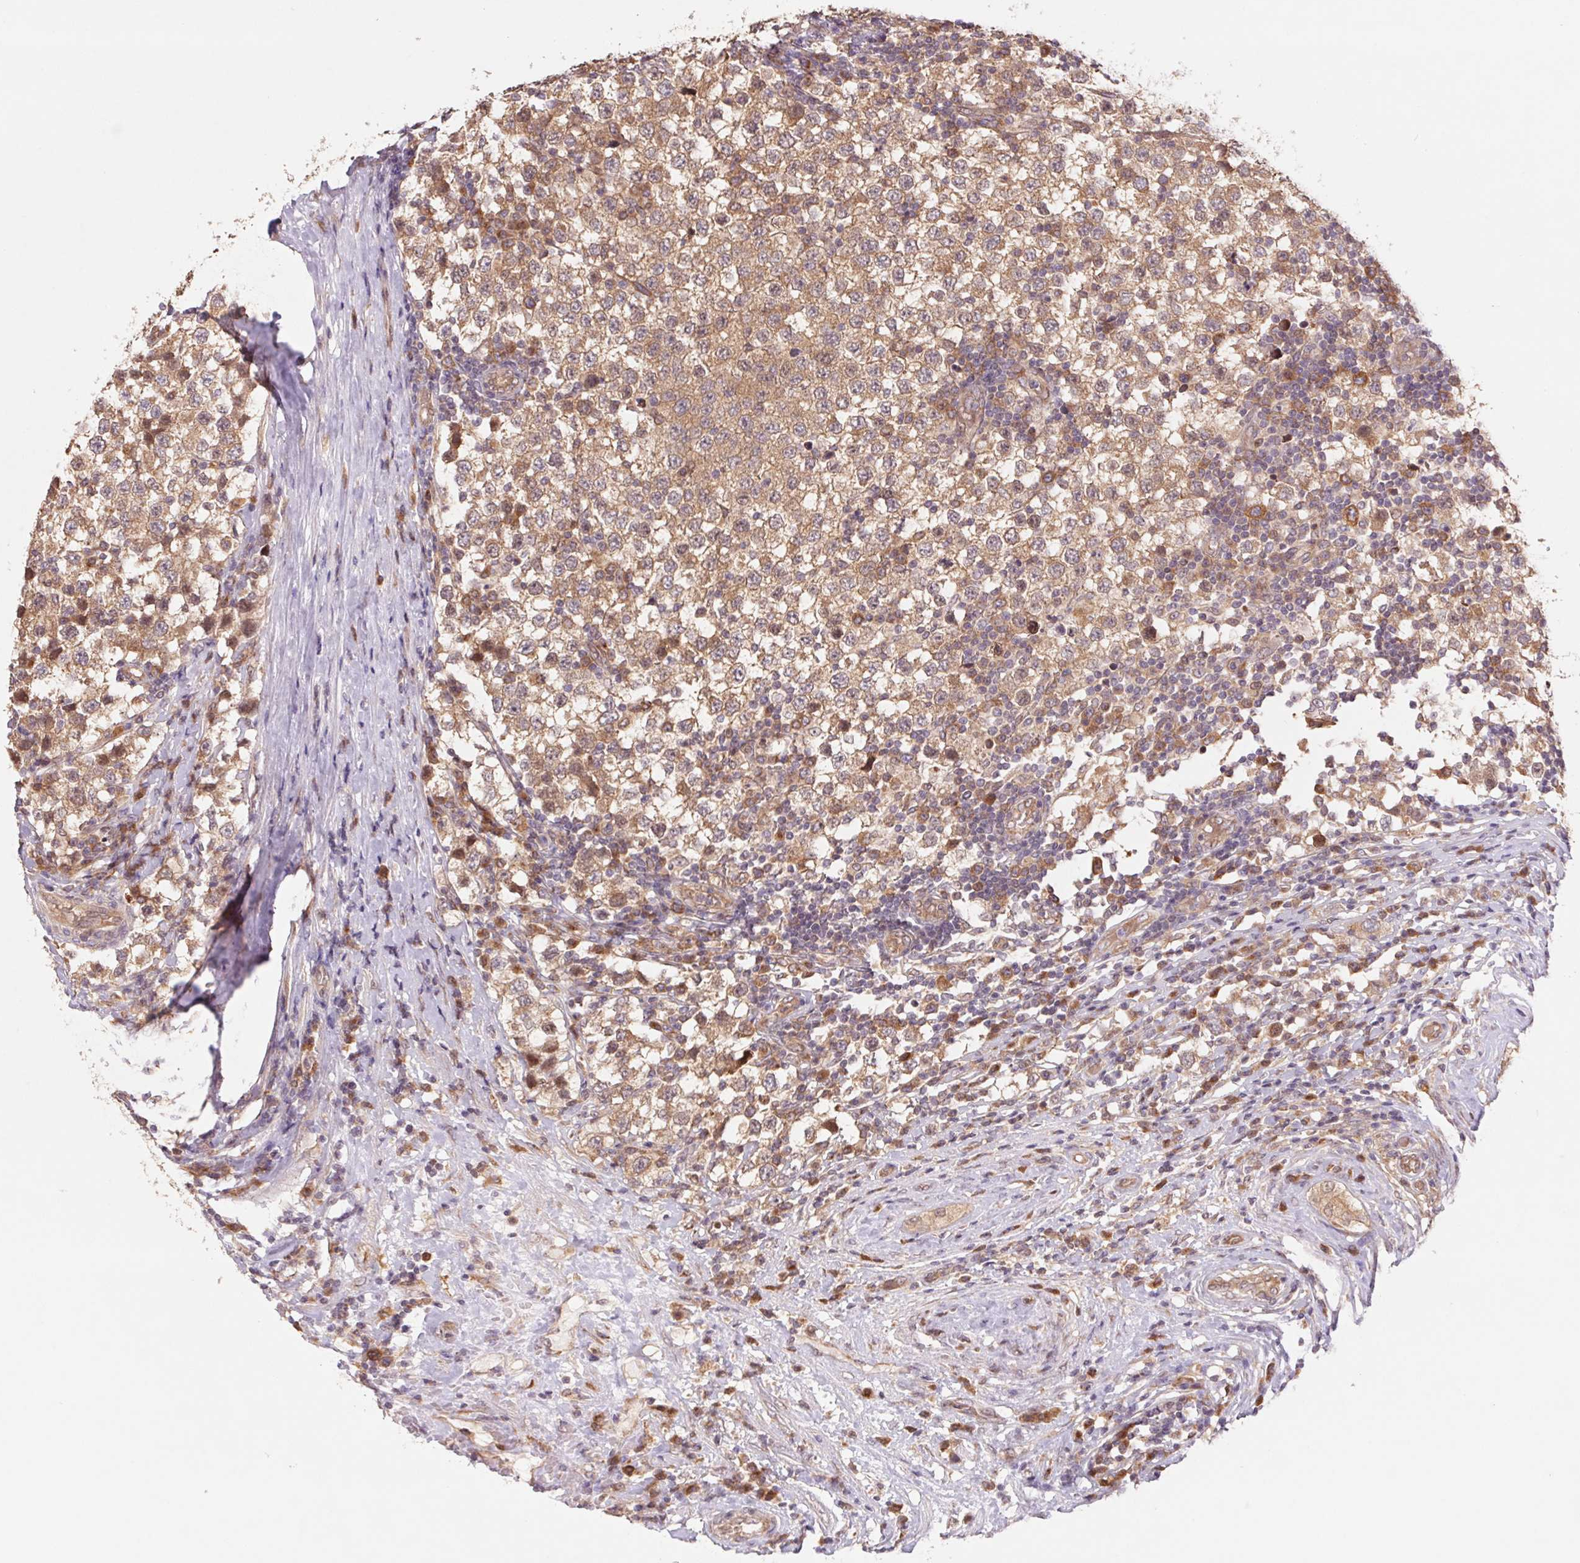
{"staining": {"intensity": "moderate", "quantity": ">75%", "location": "cytoplasmic/membranous"}, "tissue": "testis cancer", "cell_type": "Tumor cells", "image_type": "cancer", "snomed": [{"axis": "morphology", "description": "Seminoma, NOS"}, {"axis": "topography", "description": "Testis"}], "caption": "There is medium levels of moderate cytoplasmic/membranous staining in tumor cells of testis cancer, as demonstrated by immunohistochemical staining (brown color).", "gene": "RRM1", "patient": {"sex": "male", "age": 34}}